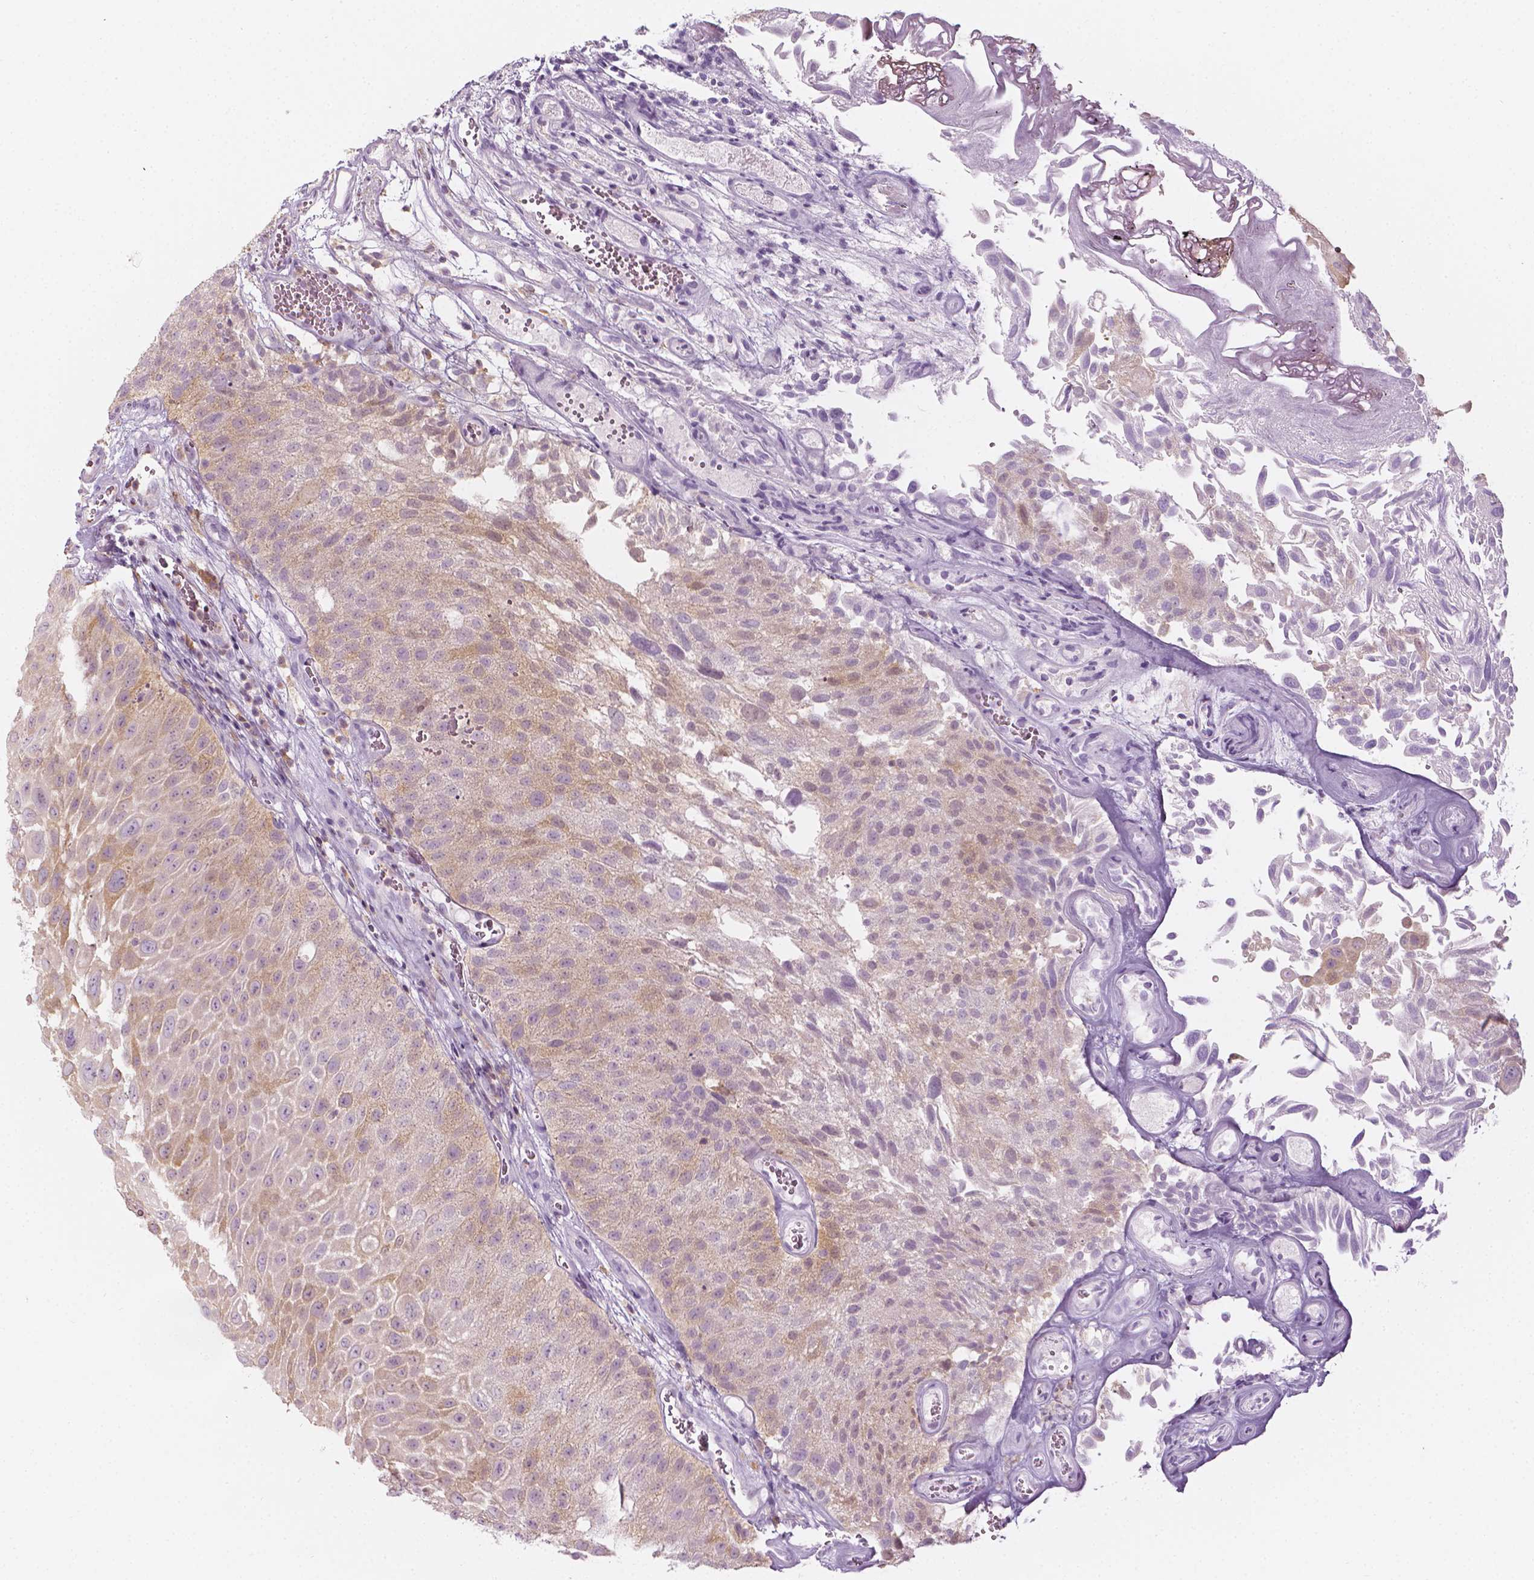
{"staining": {"intensity": "weak", "quantity": "25%-75%", "location": "cytoplasmic/membranous"}, "tissue": "urothelial cancer", "cell_type": "Tumor cells", "image_type": "cancer", "snomed": [{"axis": "morphology", "description": "Urothelial carcinoma, Low grade"}, {"axis": "topography", "description": "Urinary bladder"}], "caption": "This is a micrograph of IHC staining of urothelial cancer, which shows weak expression in the cytoplasmic/membranous of tumor cells.", "gene": "SHMT1", "patient": {"sex": "male", "age": 72}}